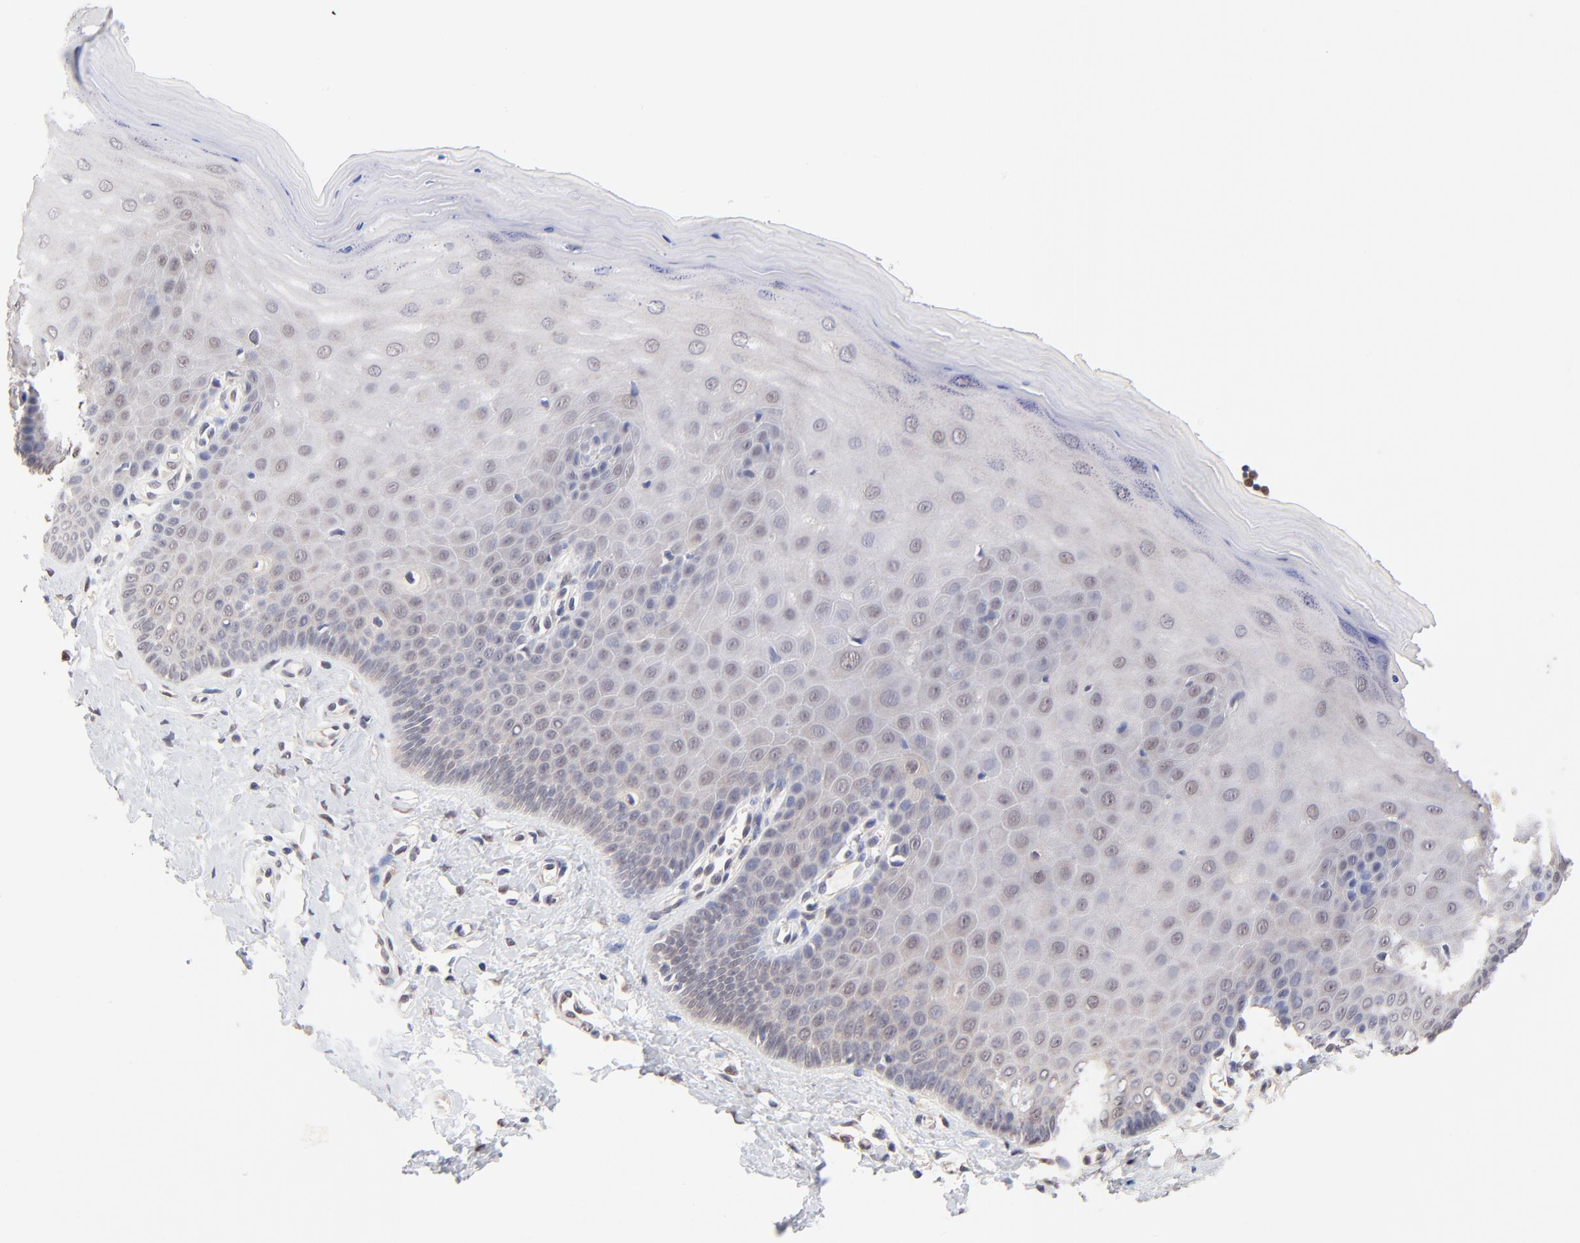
{"staining": {"intensity": "weak", "quantity": "<25%", "location": "cytoplasmic/membranous,nuclear"}, "tissue": "cervix", "cell_type": "Glandular cells", "image_type": "normal", "snomed": [{"axis": "morphology", "description": "Normal tissue, NOS"}, {"axis": "topography", "description": "Cervix"}], "caption": "The image reveals no staining of glandular cells in benign cervix. Nuclei are stained in blue.", "gene": "TXNL1", "patient": {"sex": "female", "age": 55}}